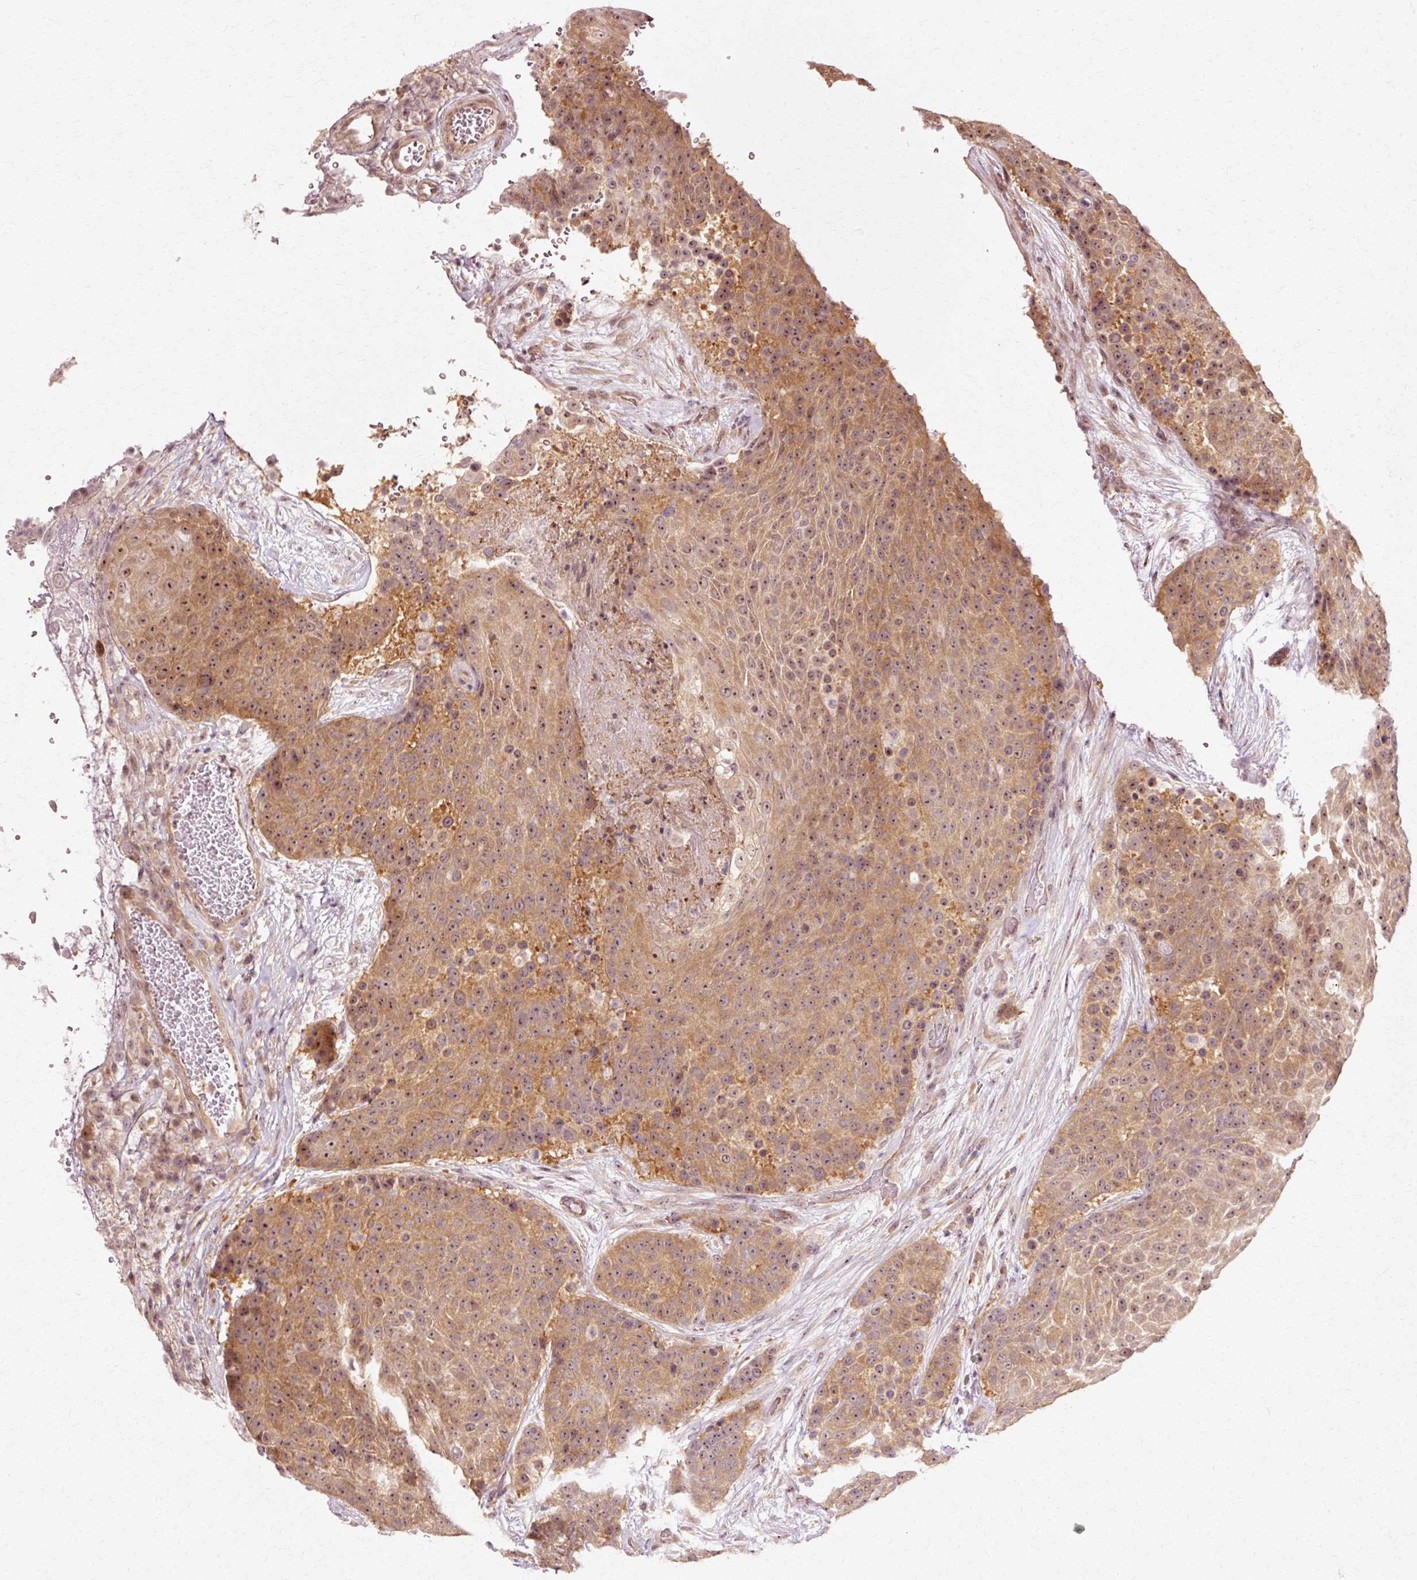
{"staining": {"intensity": "moderate", "quantity": ">75%", "location": "cytoplasmic/membranous,nuclear"}, "tissue": "urothelial cancer", "cell_type": "Tumor cells", "image_type": "cancer", "snomed": [{"axis": "morphology", "description": "Urothelial carcinoma, High grade"}, {"axis": "topography", "description": "Urinary bladder"}], "caption": "Urothelial cancer was stained to show a protein in brown. There is medium levels of moderate cytoplasmic/membranous and nuclear staining in approximately >75% of tumor cells.", "gene": "RGPD5", "patient": {"sex": "female", "age": 63}}